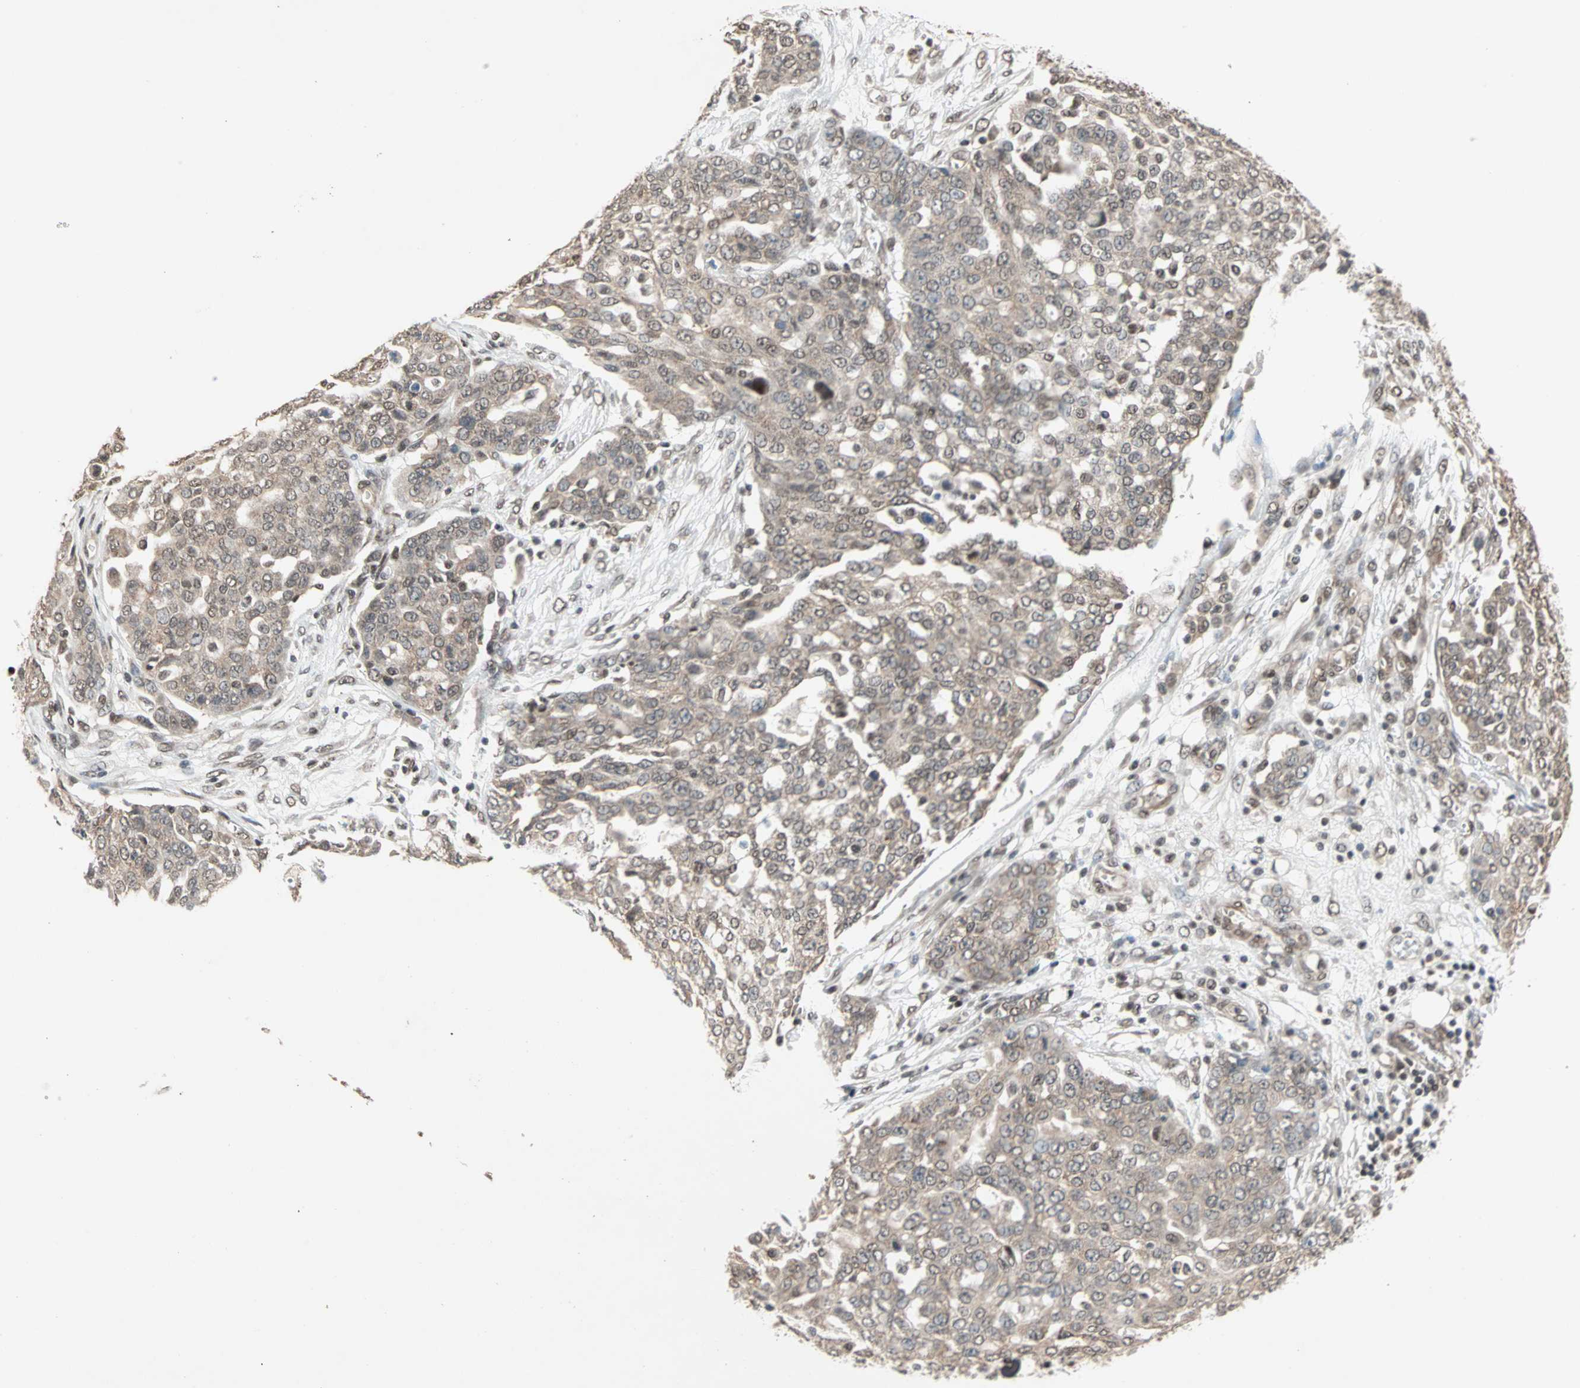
{"staining": {"intensity": "weak", "quantity": ">75%", "location": "cytoplasmic/membranous,nuclear"}, "tissue": "ovarian cancer", "cell_type": "Tumor cells", "image_type": "cancer", "snomed": [{"axis": "morphology", "description": "Cystadenocarcinoma, serous, NOS"}, {"axis": "topography", "description": "Soft tissue"}, {"axis": "topography", "description": "Ovary"}], "caption": "A high-resolution histopathology image shows immunohistochemistry staining of ovarian cancer (serous cystadenocarcinoma), which shows weak cytoplasmic/membranous and nuclear staining in about >75% of tumor cells.", "gene": "DAZAP1", "patient": {"sex": "female", "age": 57}}